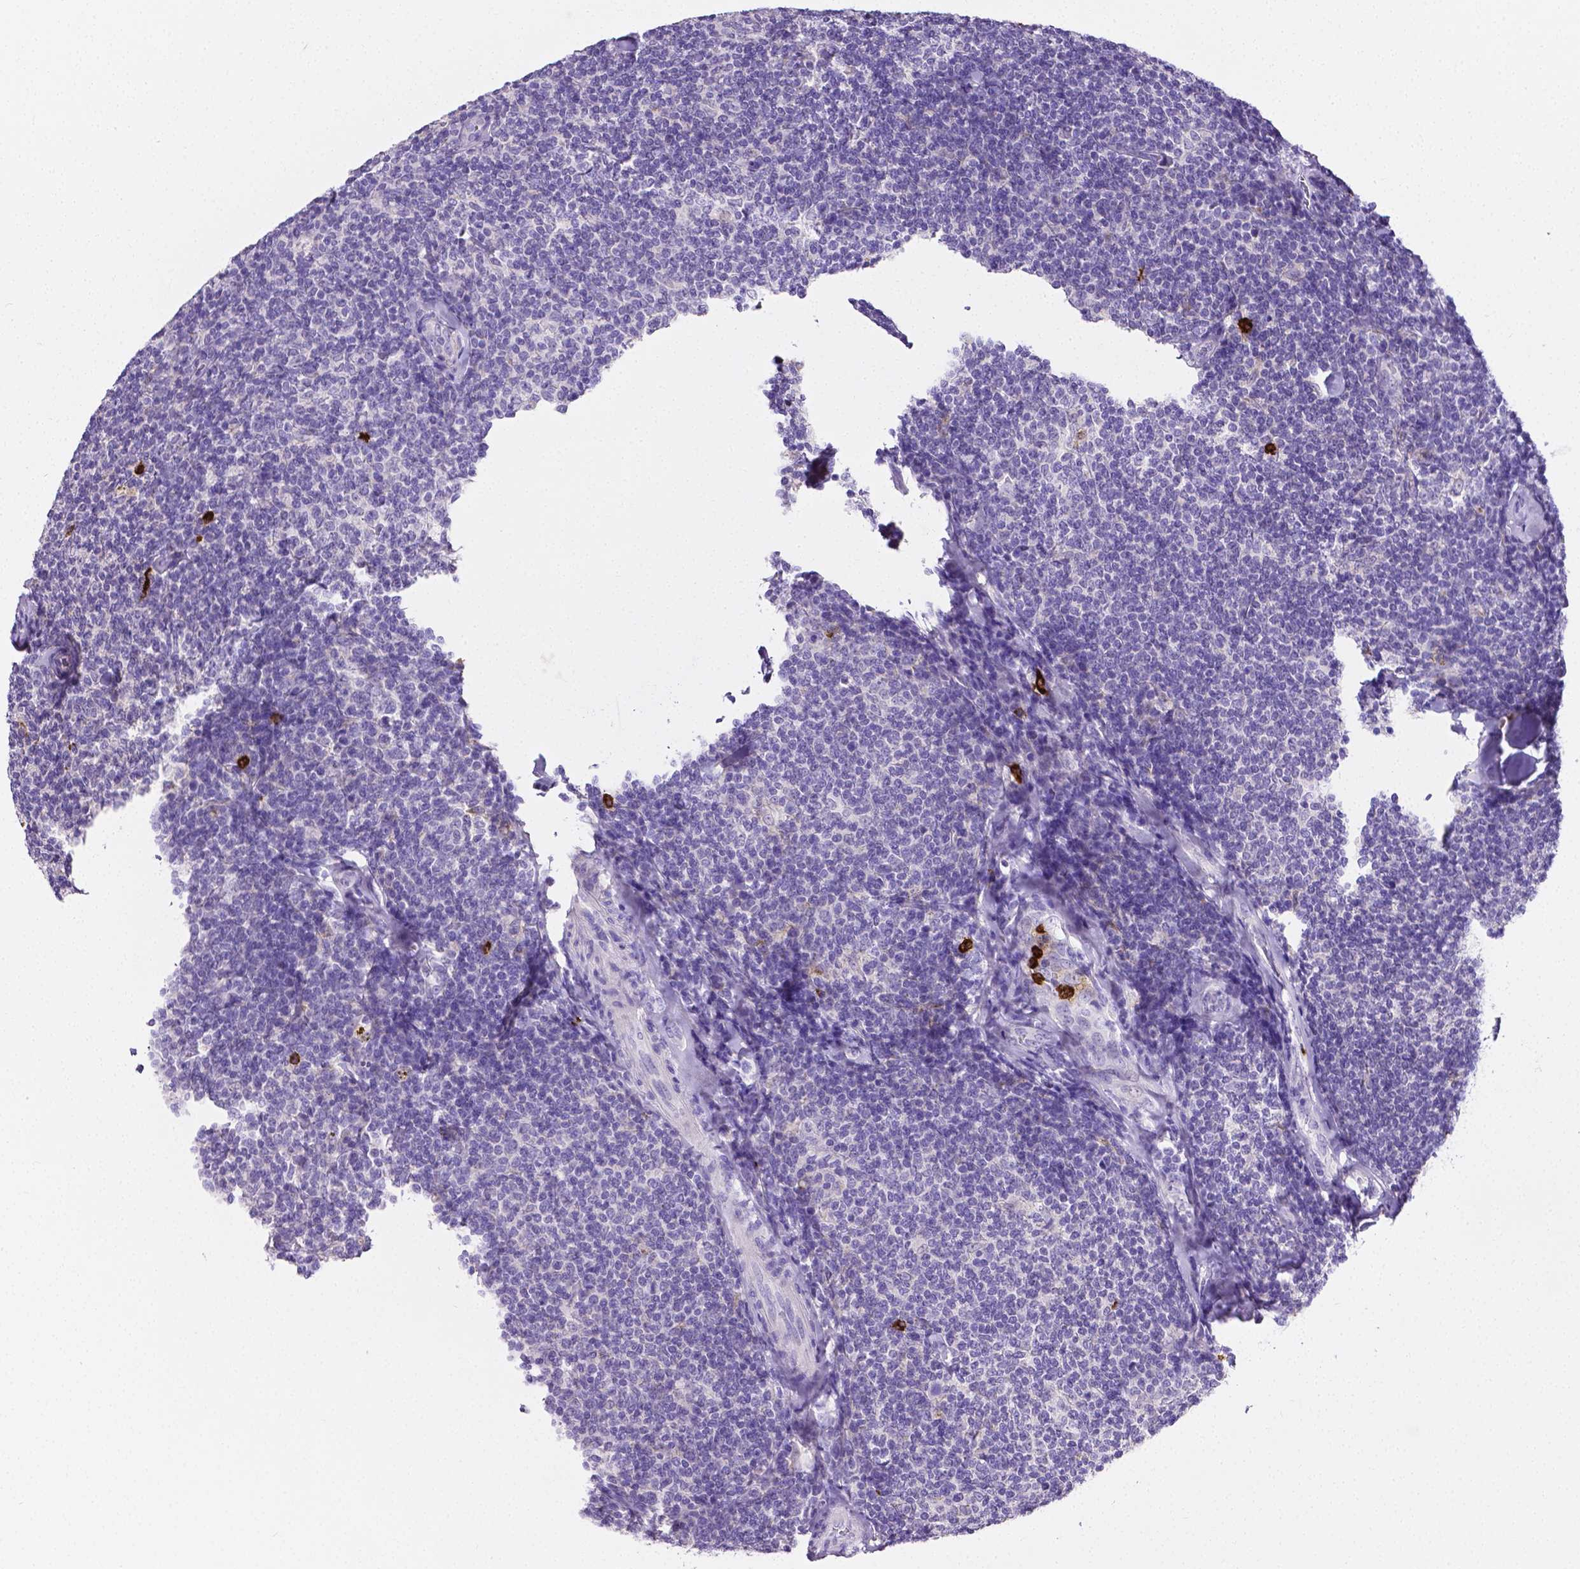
{"staining": {"intensity": "negative", "quantity": "none", "location": "none"}, "tissue": "lymphoma", "cell_type": "Tumor cells", "image_type": "cancer", "snomed": [{"axis": "morphology", "description": "Malignant lymphoma, non-Hodgkin's type, Low grade"}, {"axis": "topography", "description": "Lymph node"}], "caption": "Immunohistochemistry (IHC) of lymphoma displays no expression in tumor cells. The staining is performed using DAB (3,3'-diaminobenzidine) brown chromogen with nuclei counter-stained in using hematoxylin.", "gene": "MMP9", "patient": {"sex": "female", "age": 56}}